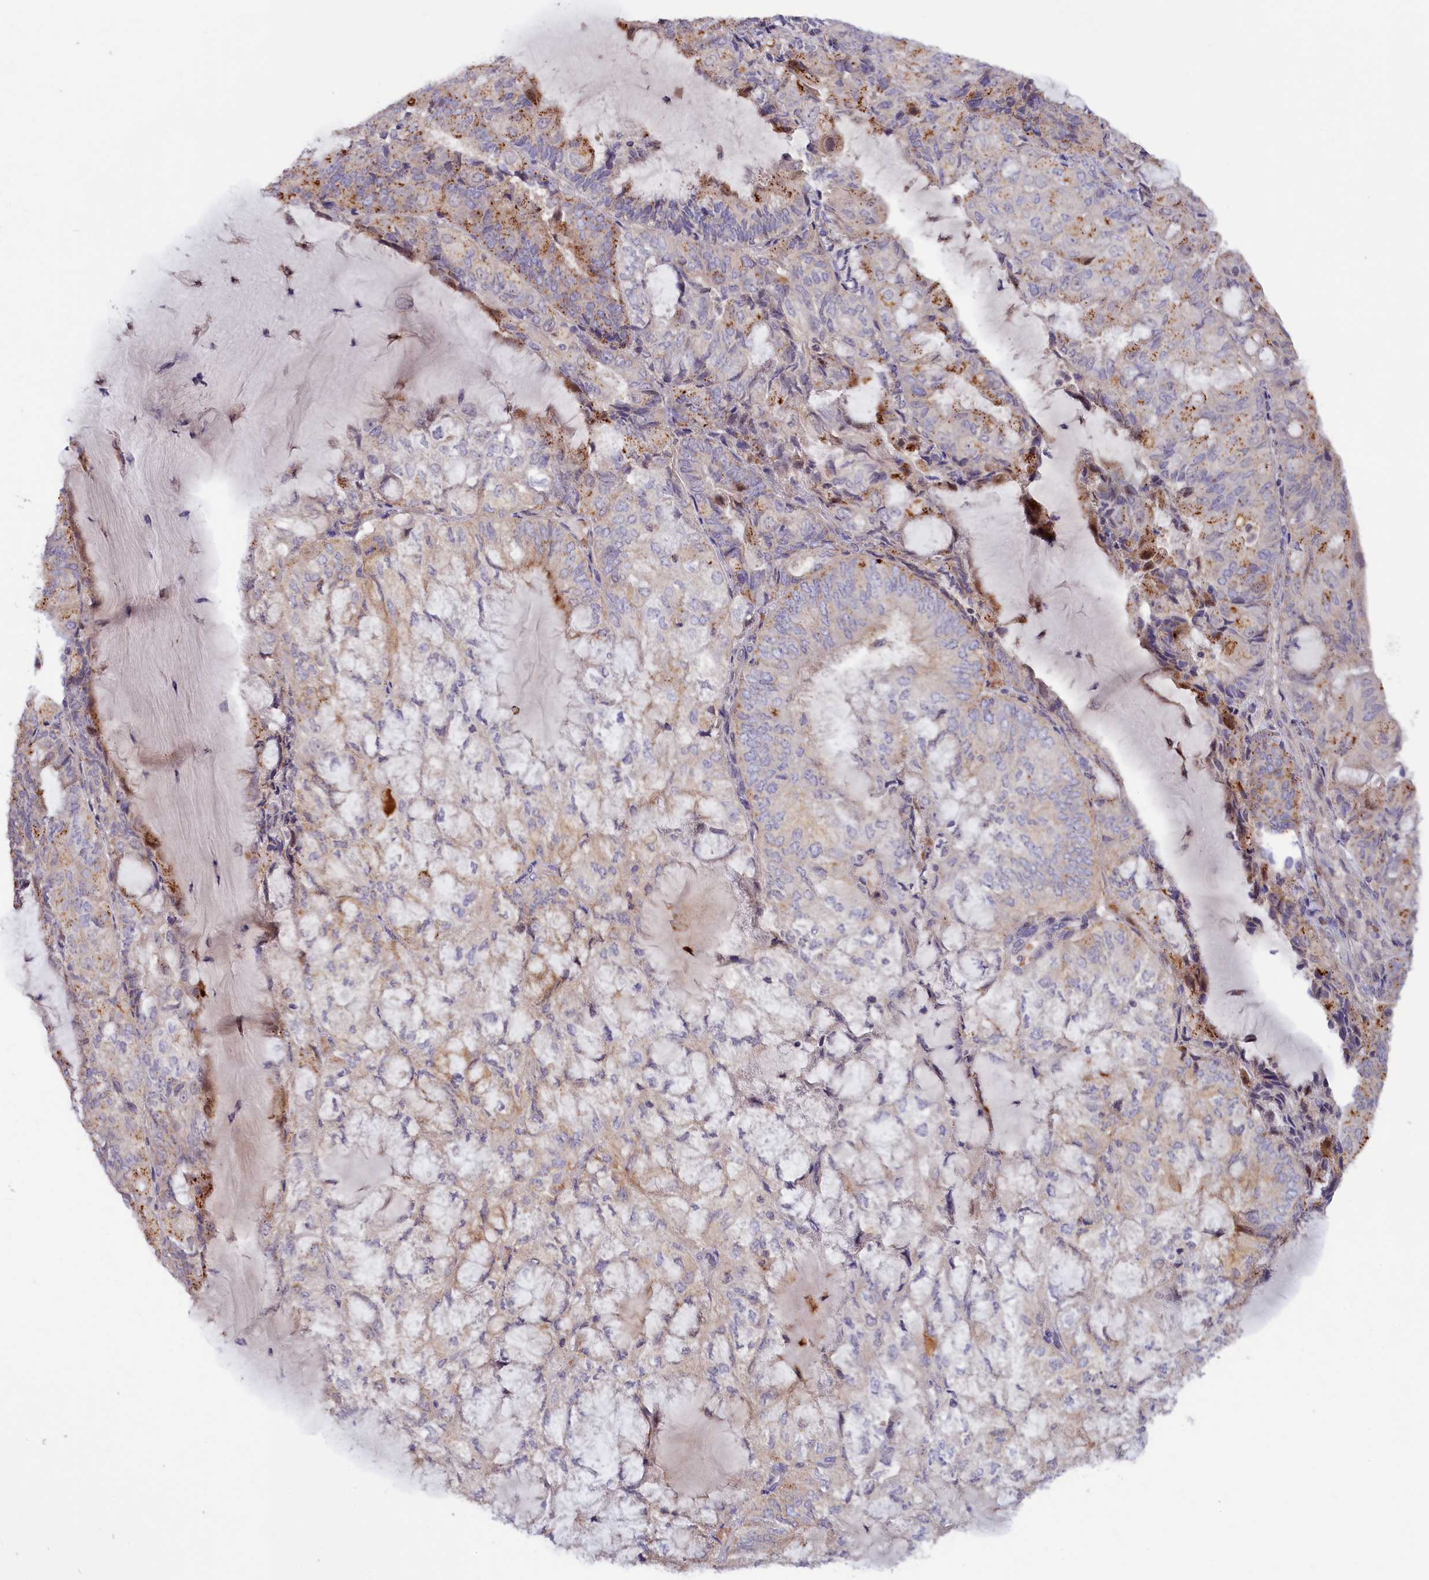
{"staining": {"intensity": "moderate", "quantity": "<25%", "location": "cytoplasmic/membranous"}, "tissue": "endometrial cancer", "cell_type": "Tumor cells", "image_type": "cancer", "snomed": [{"axis": "morphology", "description": "Adenocarcinoma, NOS"}, {"axis": "topography", "description": "Endometrium"}], "caption": "The image demonstrates a brown stain indicating the presence of a protein in the cytoplasmic/membranous of tumor cells in adenocarcinoma (endometrial).", "gene": "HYKK", "patient": {"sex": "female", "age": 81}}